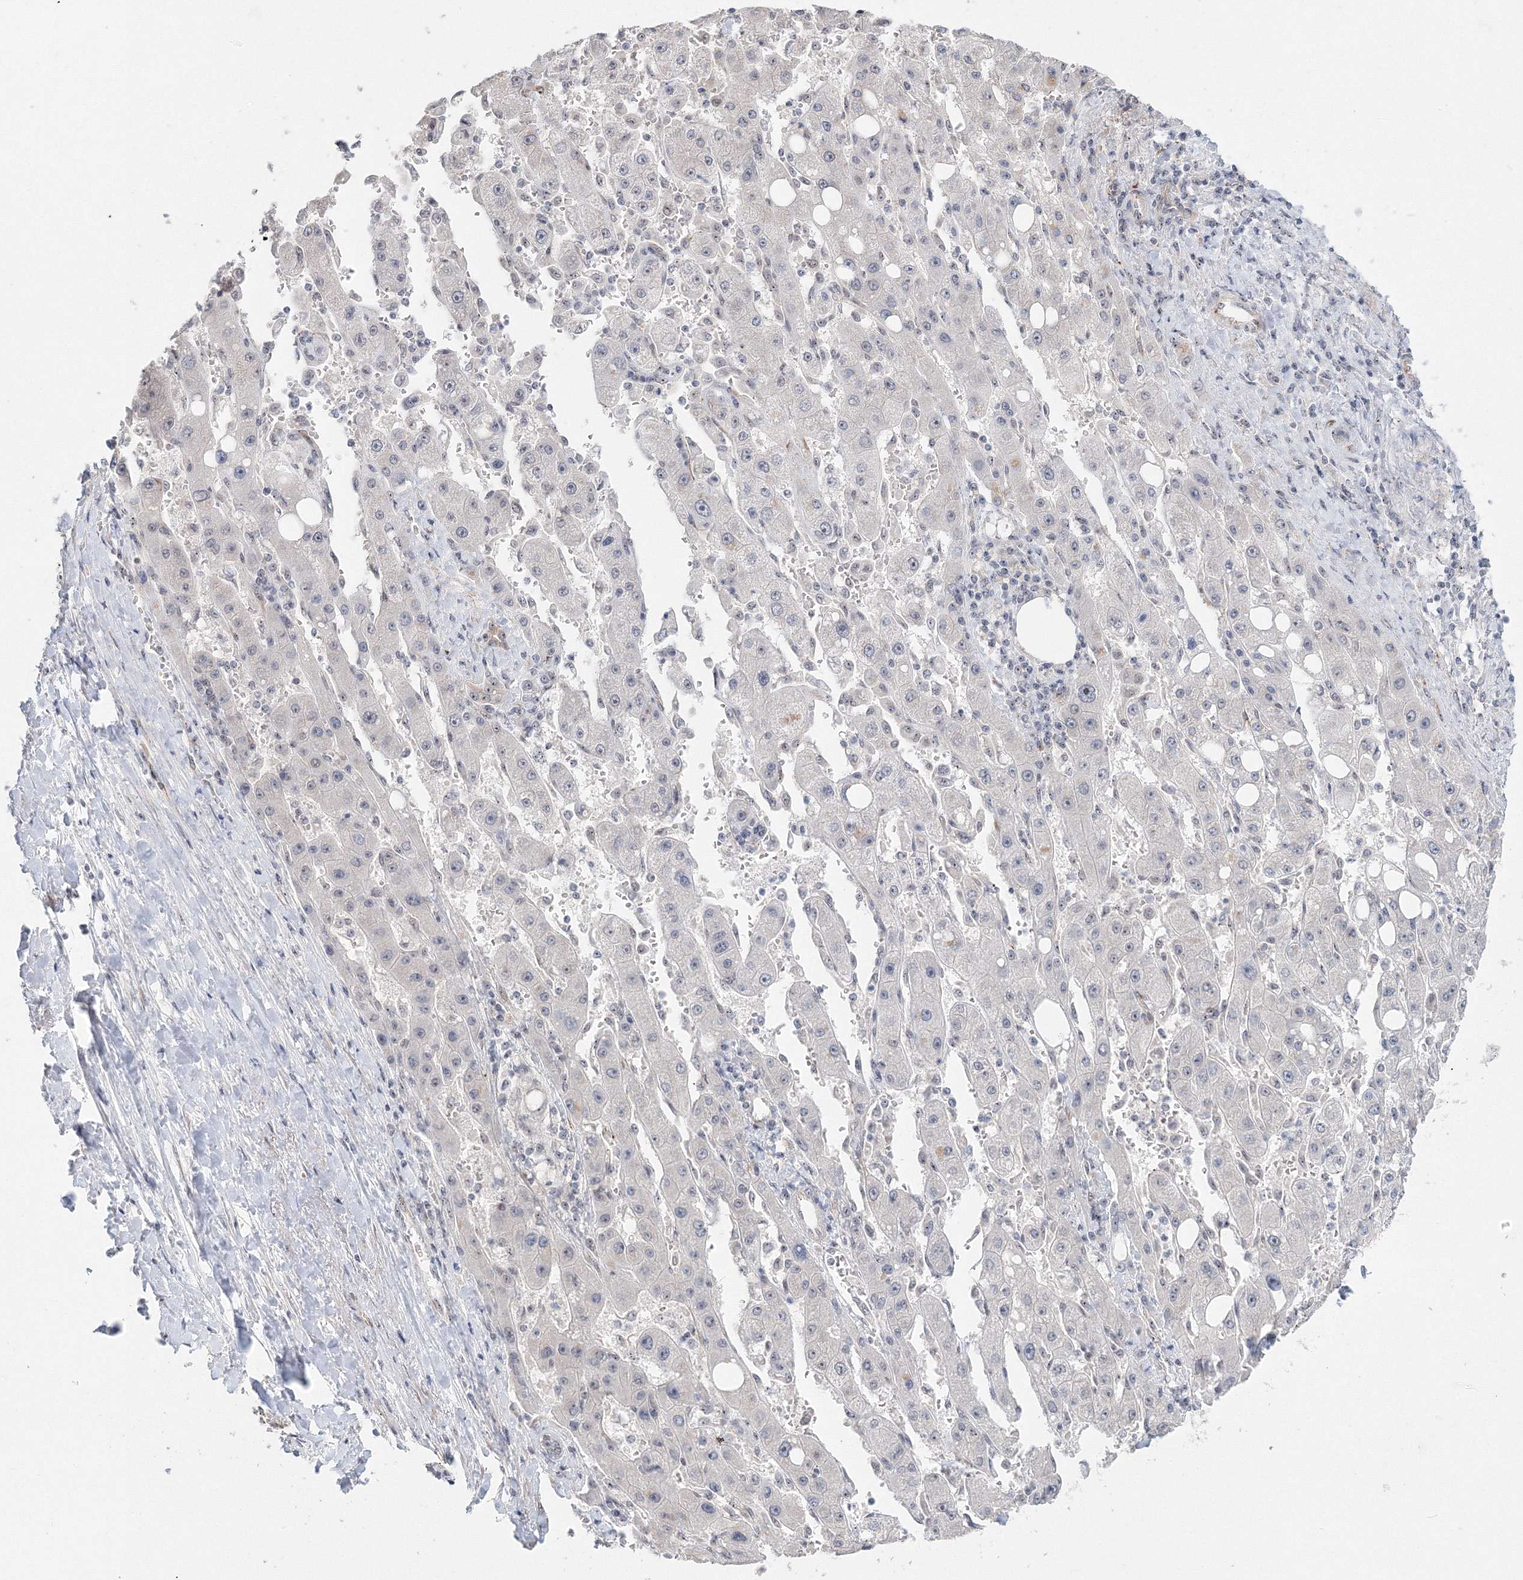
{"staining": {"intensity": "negative", "quantity": "none", "location": "none"}, "tissue": "liver cancer", "cell_type": "Tumor cells", "image_type": "cancer", "snomed": [{"axis": "morphology", "description": "Carcinoma, Hepatocellular, NOS"}, {"axis": "topography", "description": "Liver"}], "caption": "Tumor cells are negative for brown protein staining in hepatocellular carcinoma (liver). Brightfield microscopy of immunohistochemistry stained with DAB (brown) and hematoxylin (blue), captured at high magnification.", "gene": "SIRT7", "patient": {"sex": "female", "age": 73}}